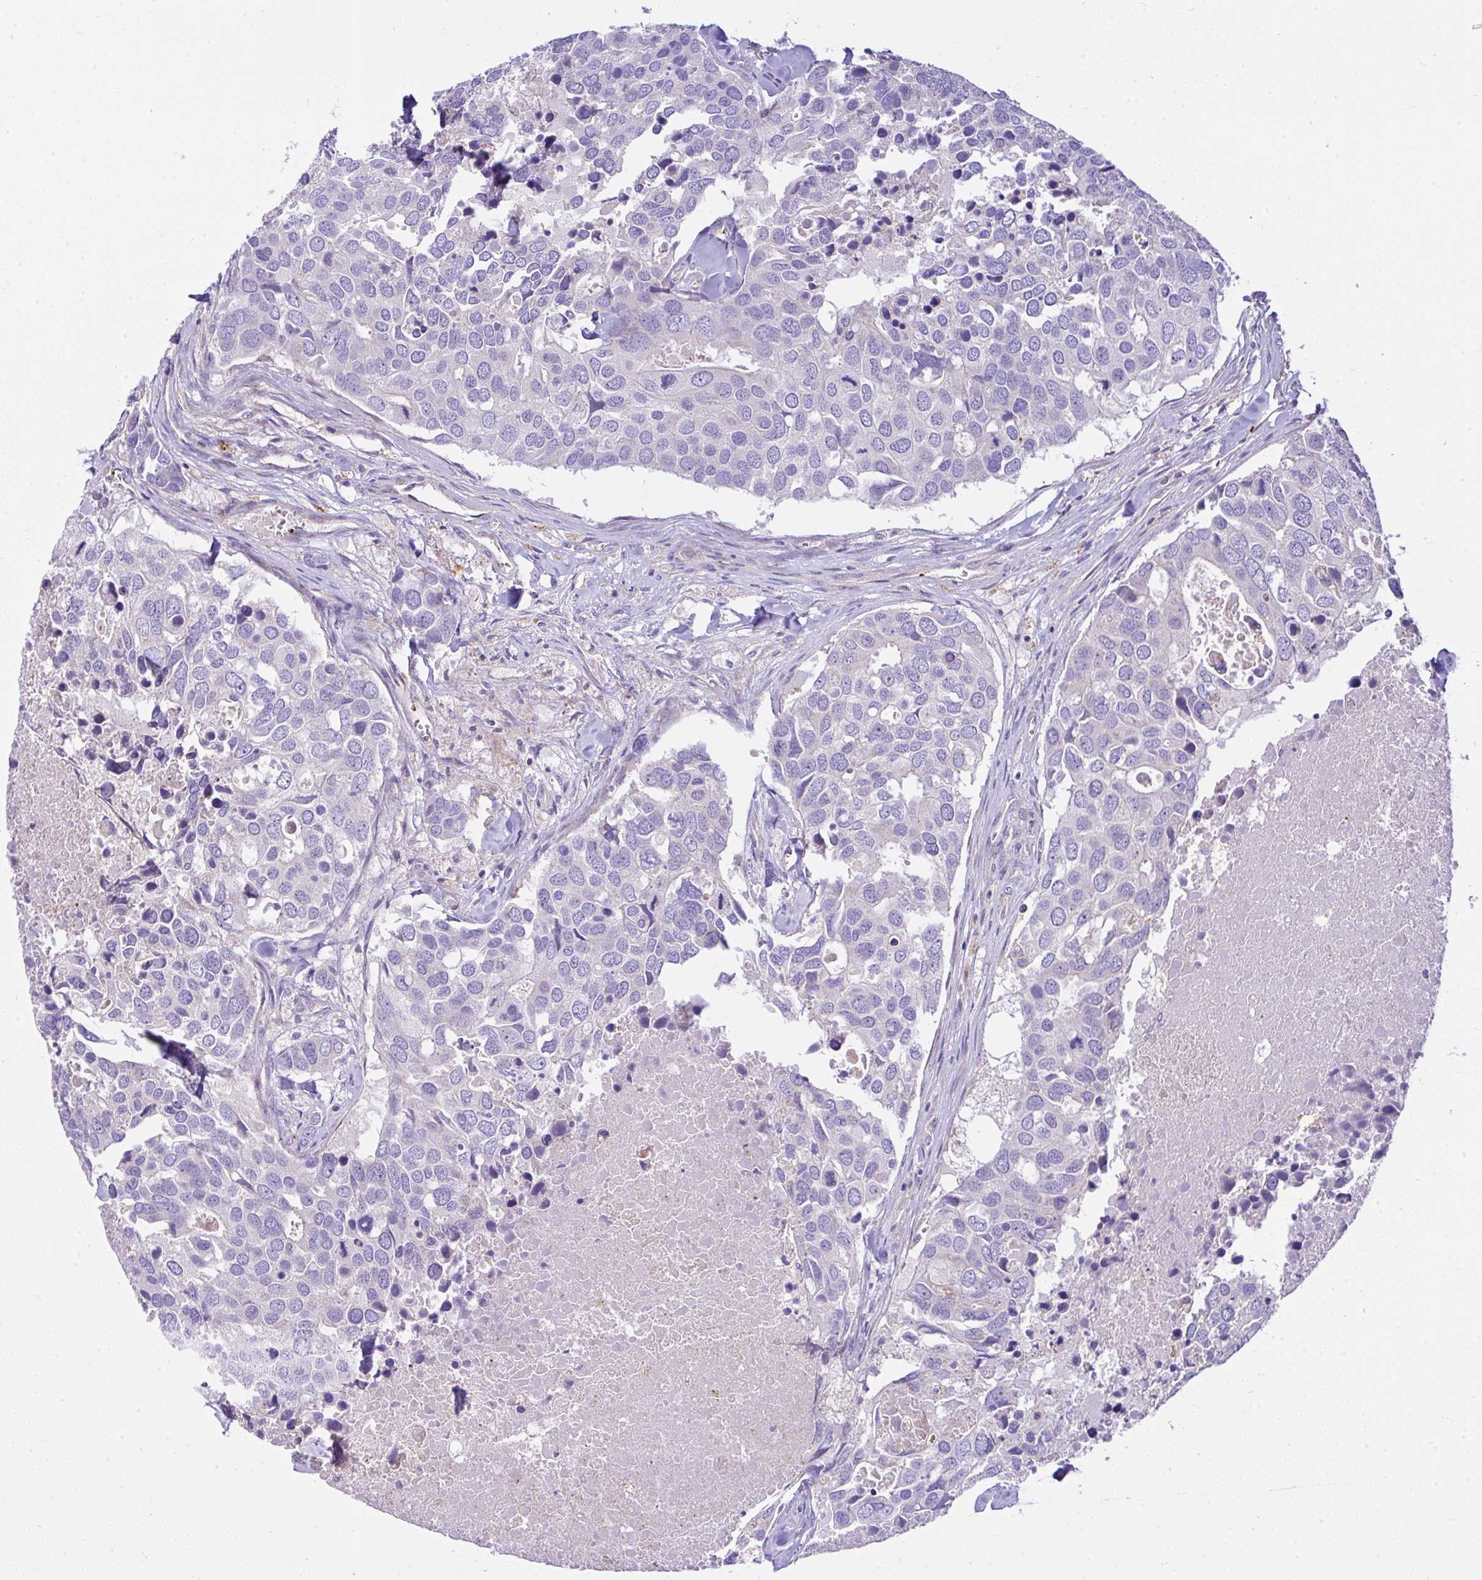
{"staining": {"intensity": "negative", "quantity": "none", "location": "none"}, "tissue": "breast cancer", "cell_type": "Tumor cells", "image_type": "cancer", "snomed": [{"axis": "morphology", "description": "Duct carcinoma"}, {"axis": "topography", "description": "Breast"}], "caption": "Immunohistochemical staining of breast cancer exhibits no significant staining in tumor cells.", "gene": "CCDC142", "patient": {"sex": "female", "age": 83}}